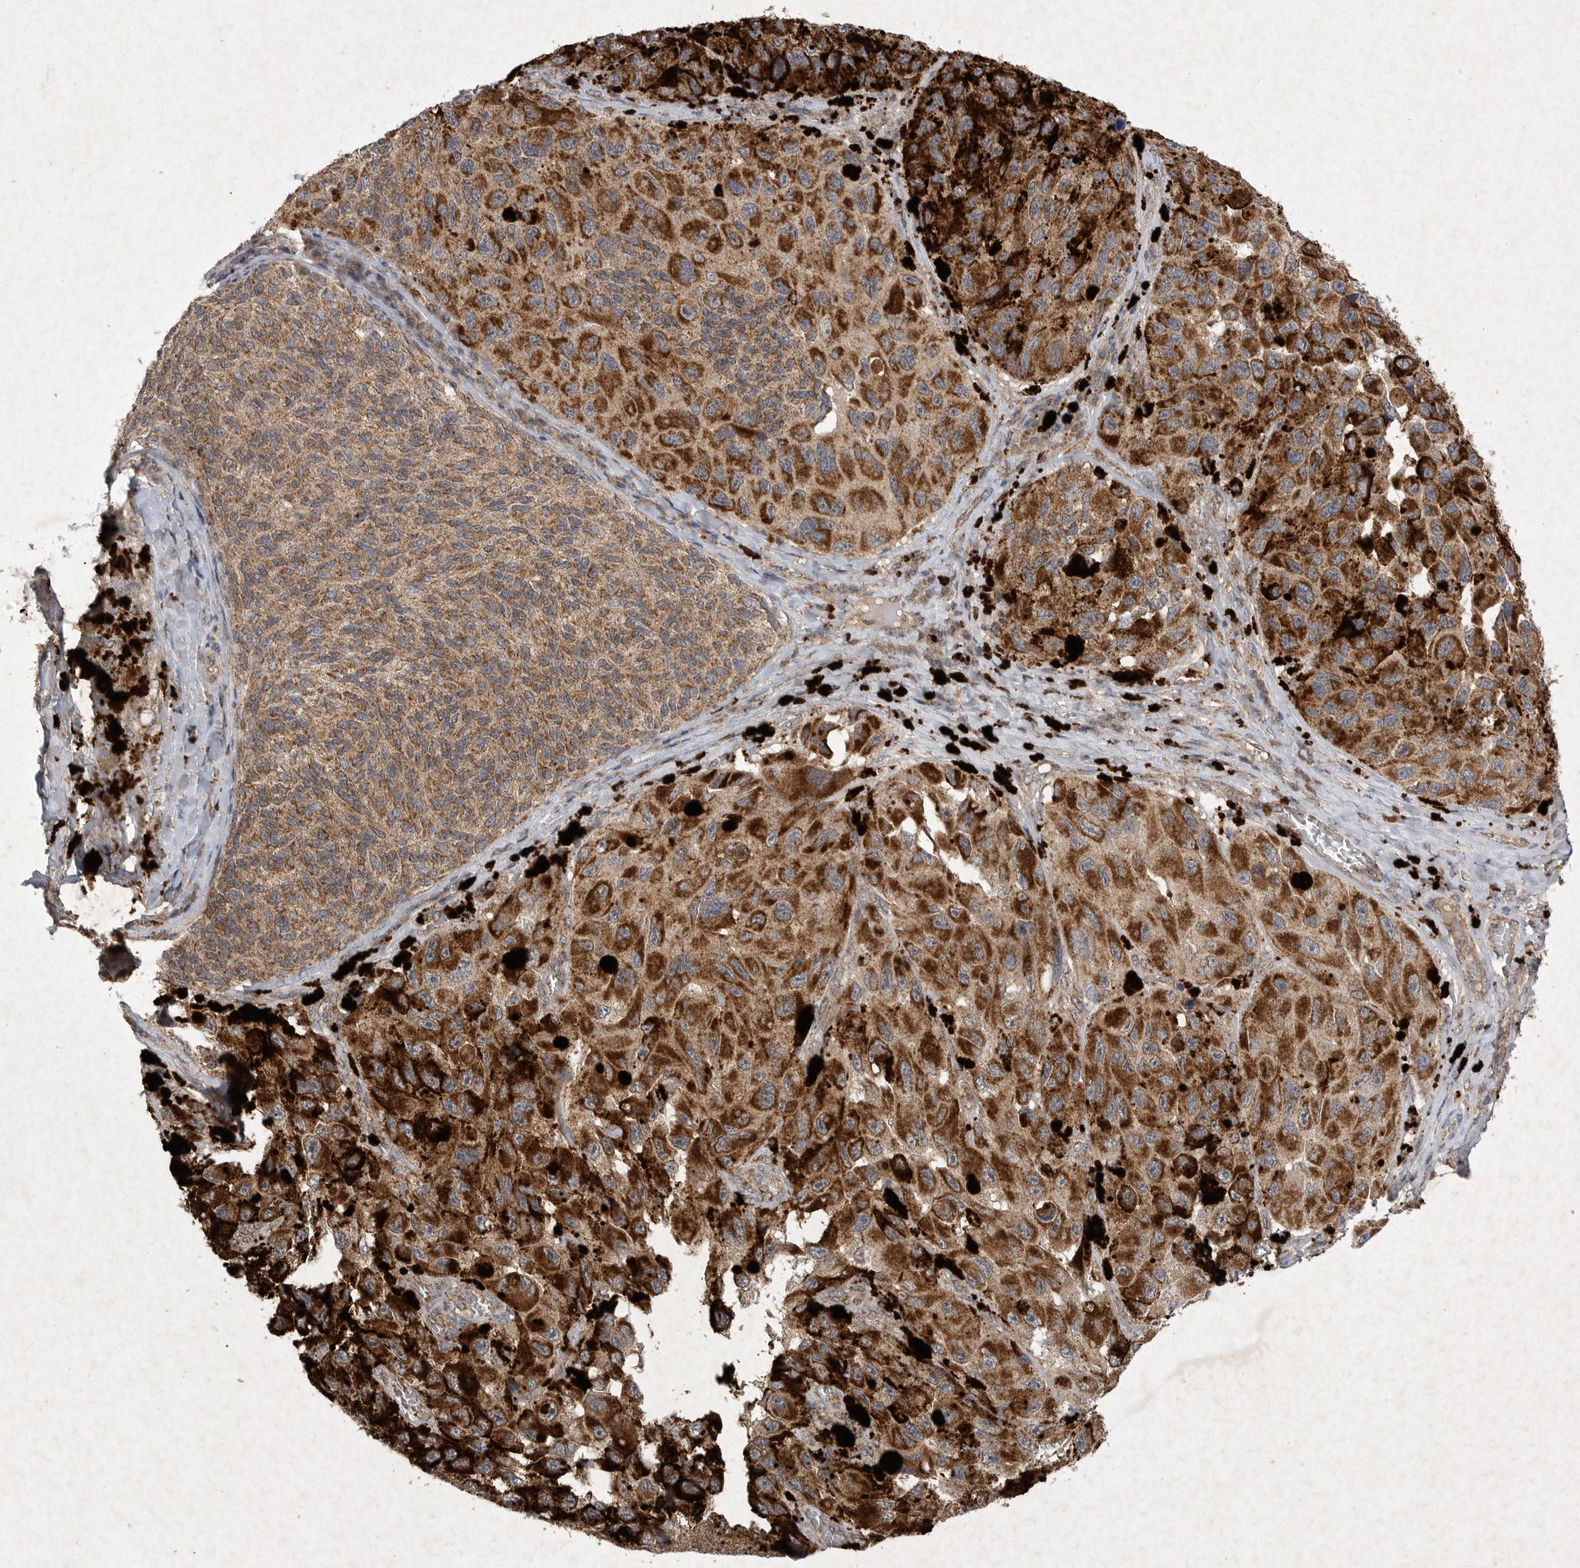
{"staining": {"intensity": "strong", "quantity": ">75%", "location": "cytoplasmic/membranous"}, "tissue": "melanoma", "cell_type": "Tumor cells", "image_type": "cancer", "snomed": [{"axis": "morphology", "description": "Malignant melanoma, NOS"}, {"axis": "topography", "description": "Skin"}], "caption": "Tumor cells display strong cytoplasmic/membranous positivity in approximately >75% of cells in melanoma. (IHC, brightfield microscopy, high magnification).", "gene": "DDR1", "patient": {"sex": "female", "age": 73}}